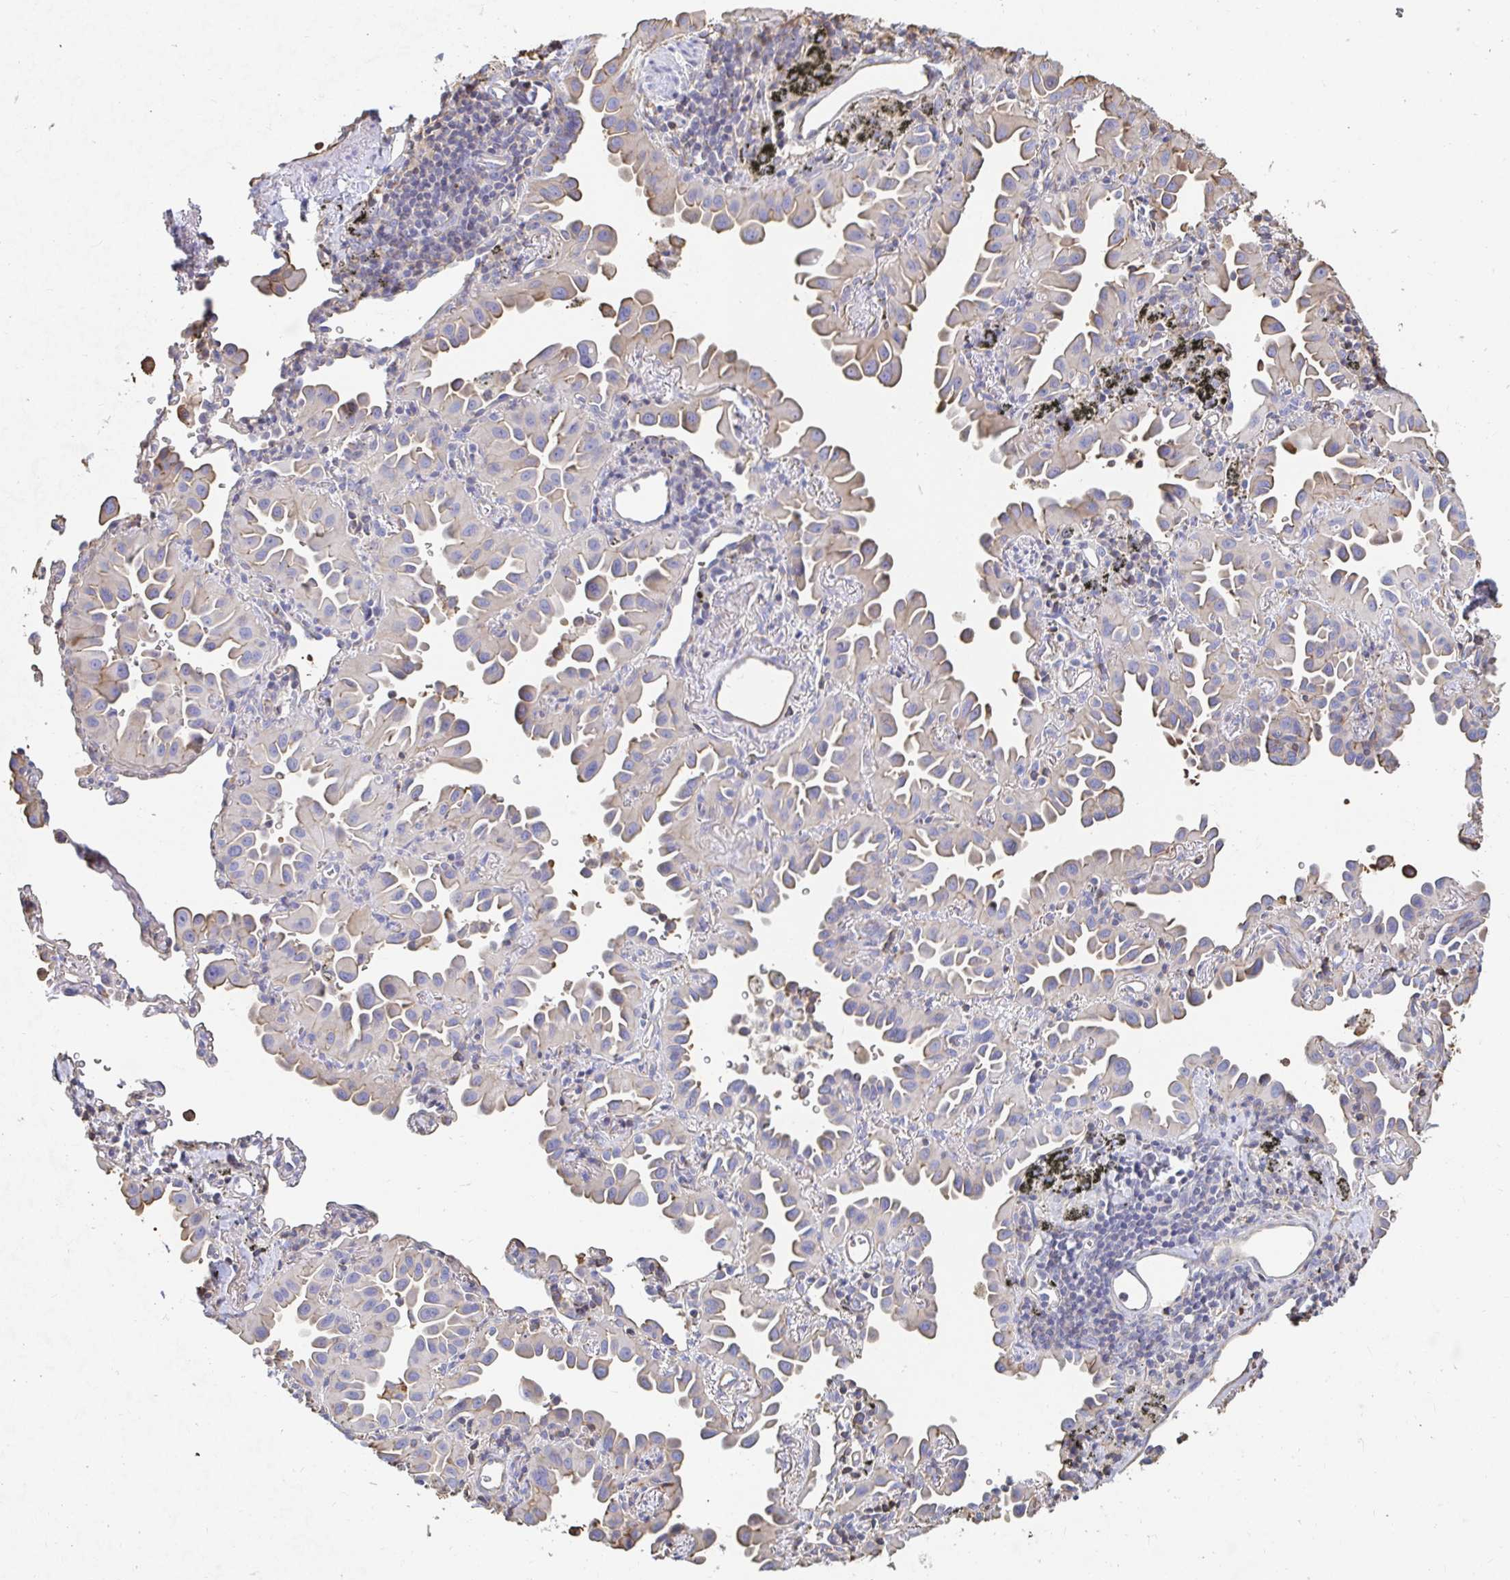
{"staining": {"intensity": "negative", "quantity": "none", "location": "none"}, "tissue": "lung cancer", "cell_type": "Tumor cells", "image_type": "cancer", "snomed": [{"axis": "morphology", "description": "Adenocarcinoma, NOS"}, {"axis": "topography", "description": "Lung"}], "caption": "An image of human adenocarcinoma (lung) is negative for staining in tumor cells. (Stains: DAB immunohistochemistry with hematoxylin counter stain, Microscopy: brightfield microscopy at high magnification).", "gene": "PTPN14", "patient": {"sex": "male", "age": 68}}